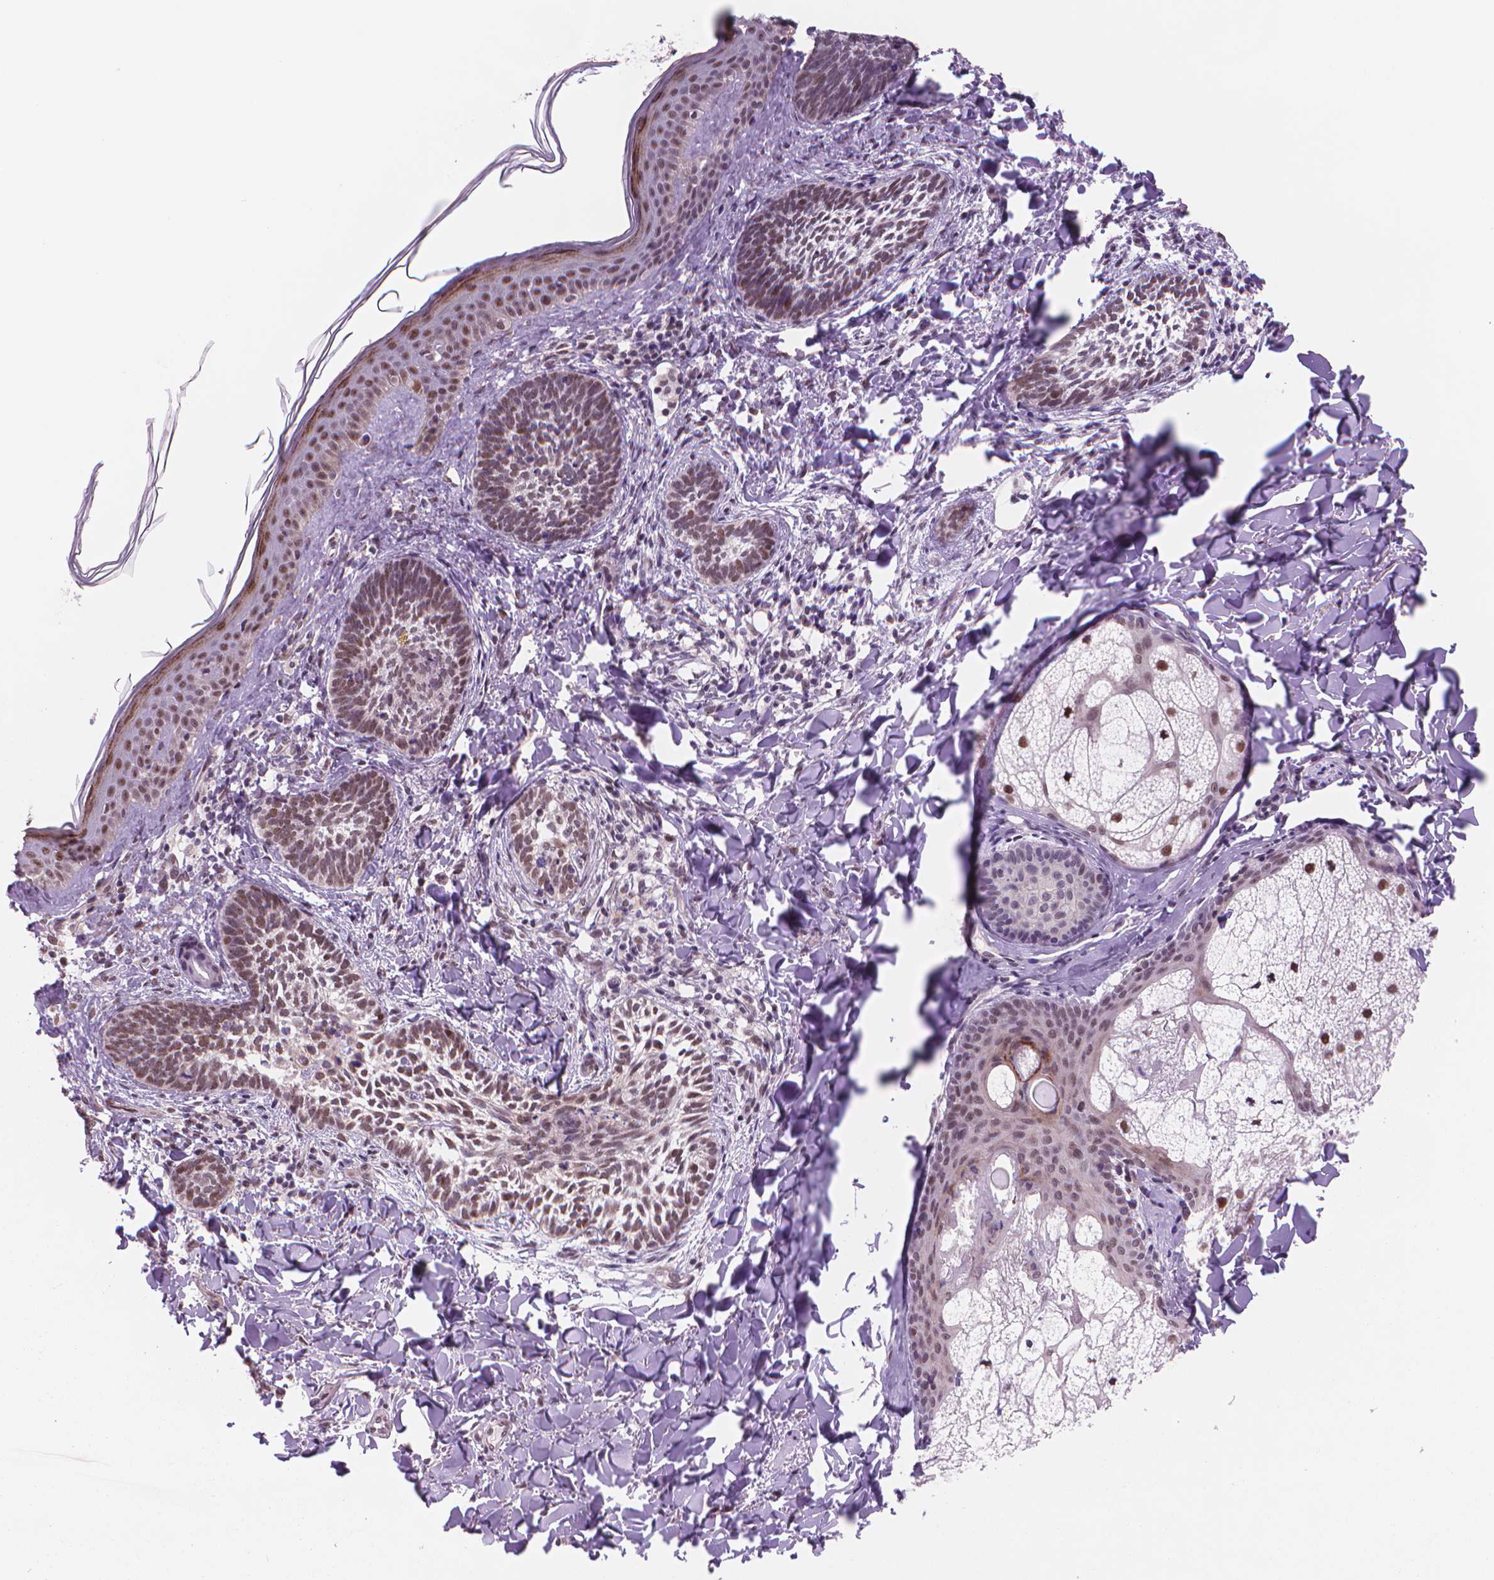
{"staining": {"intensity": "moderate", "quantity": ">75%", "location": "nuclear"}, "tissue": "skin cancer", "cell_type": "Tumor cells", "image_type": "cancer", "snomed": [{"axis": "morphology", "description": "Normal tissue, NOS"}, {"axis": "morphology", "description": "Basal cell carcinoma"}, {"axis": "topography", "description": "Skin"}], "caption": "Immunohistochemical staining of skin basal cell carcinoma shows medium levels of moderate nuclear protein staining in approximately >75% of tumor cells.", "gene": "POLR3D", "patient": {"sex": "male", "age": 46}}